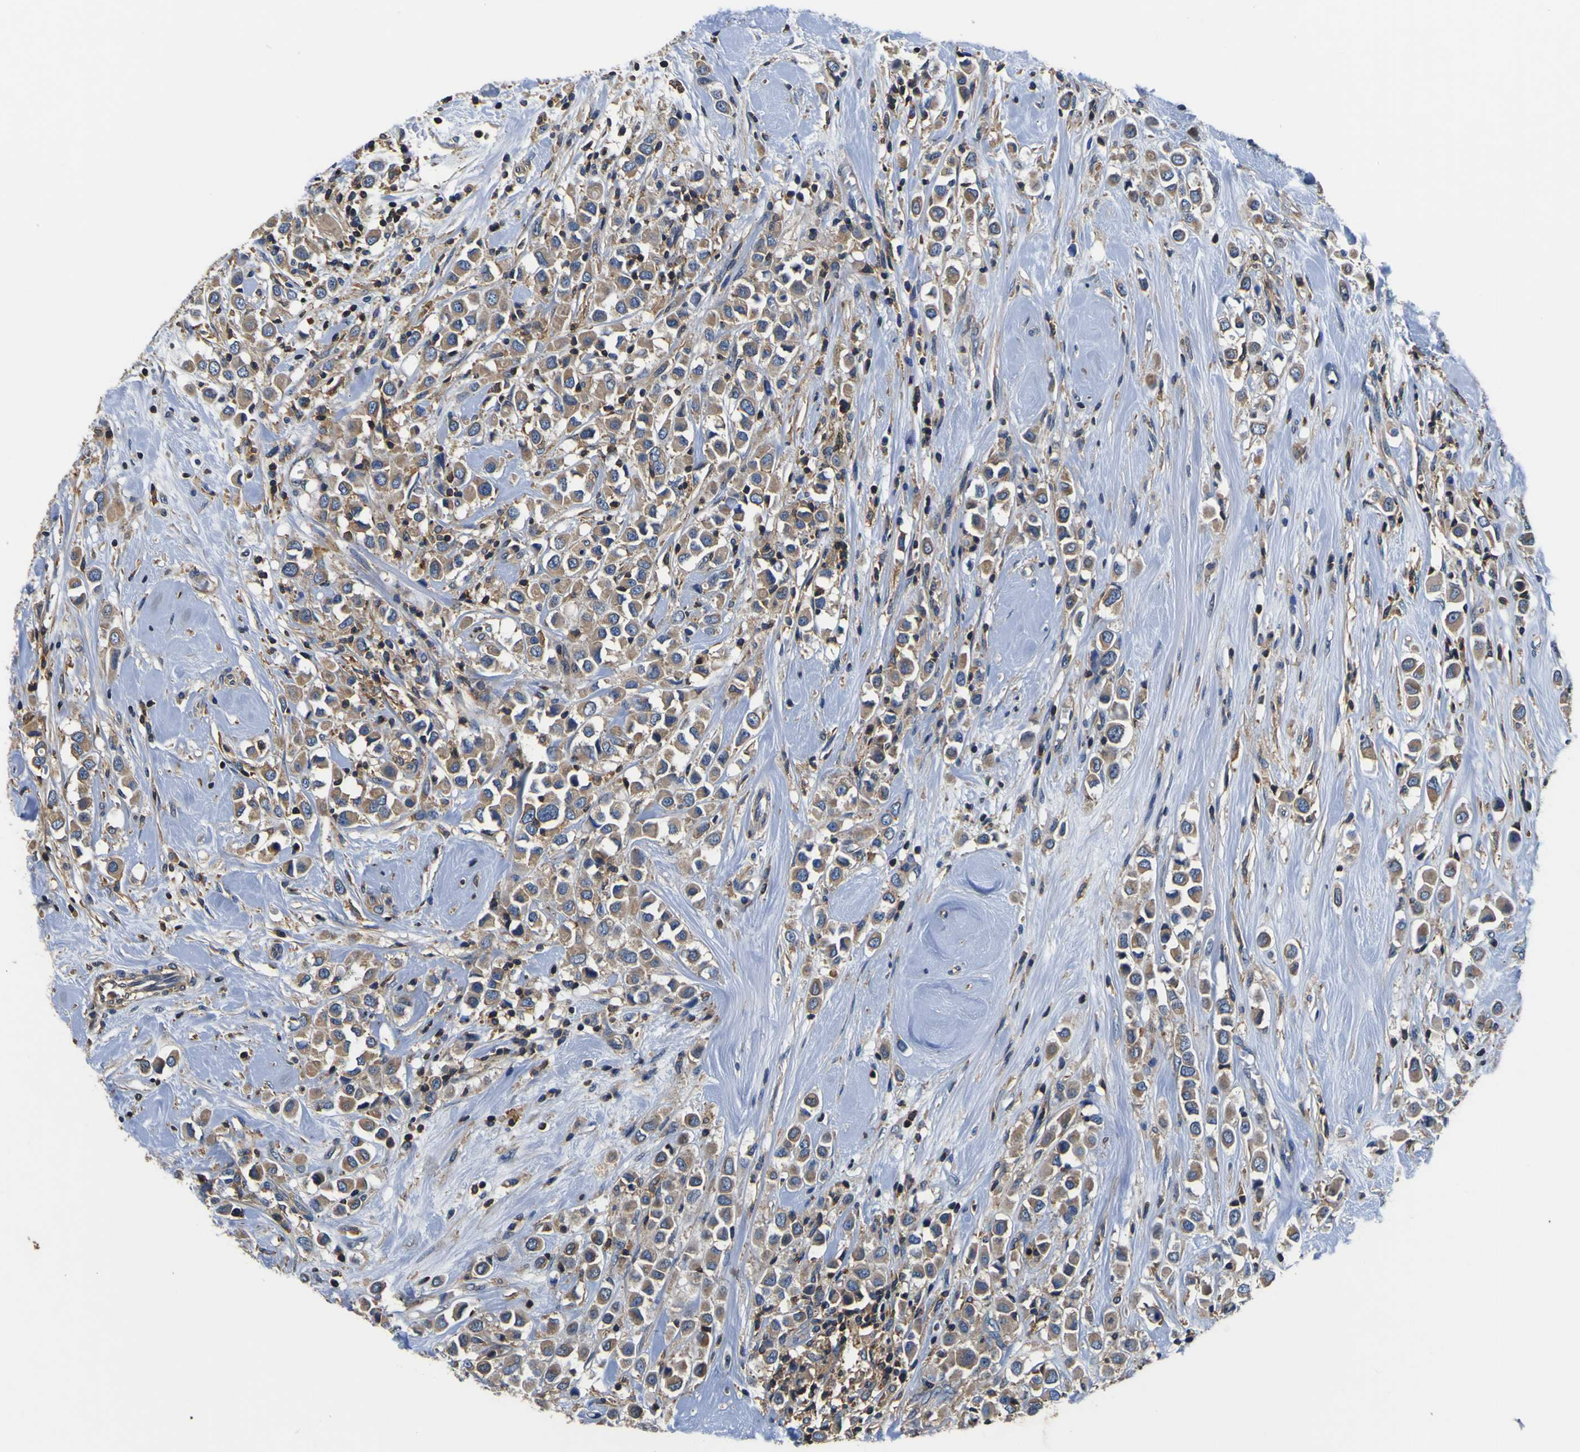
{"staining": {"intensity": "moderate", "quantity": ">75%", "location": "cytoplasmic/membranous"}, "tissue": "breast cancer", "cell_type": "Tumor cells", "image_type": "cancer", "snomed": [{"axis": "morphology", "description": "Duct carcinoma"}, {"axis": "topography", "description": "Breast"}], "caption": "A brown stain shows moderate cytoplasmic/membranous staining of a protein in intraductal carcinoma (breast) tumor cells. The protein of interest is shown in brown color, while the nuclei are stained blue.", "gene": "CNR2", "patient": {"sex": "female", "age": 61}}